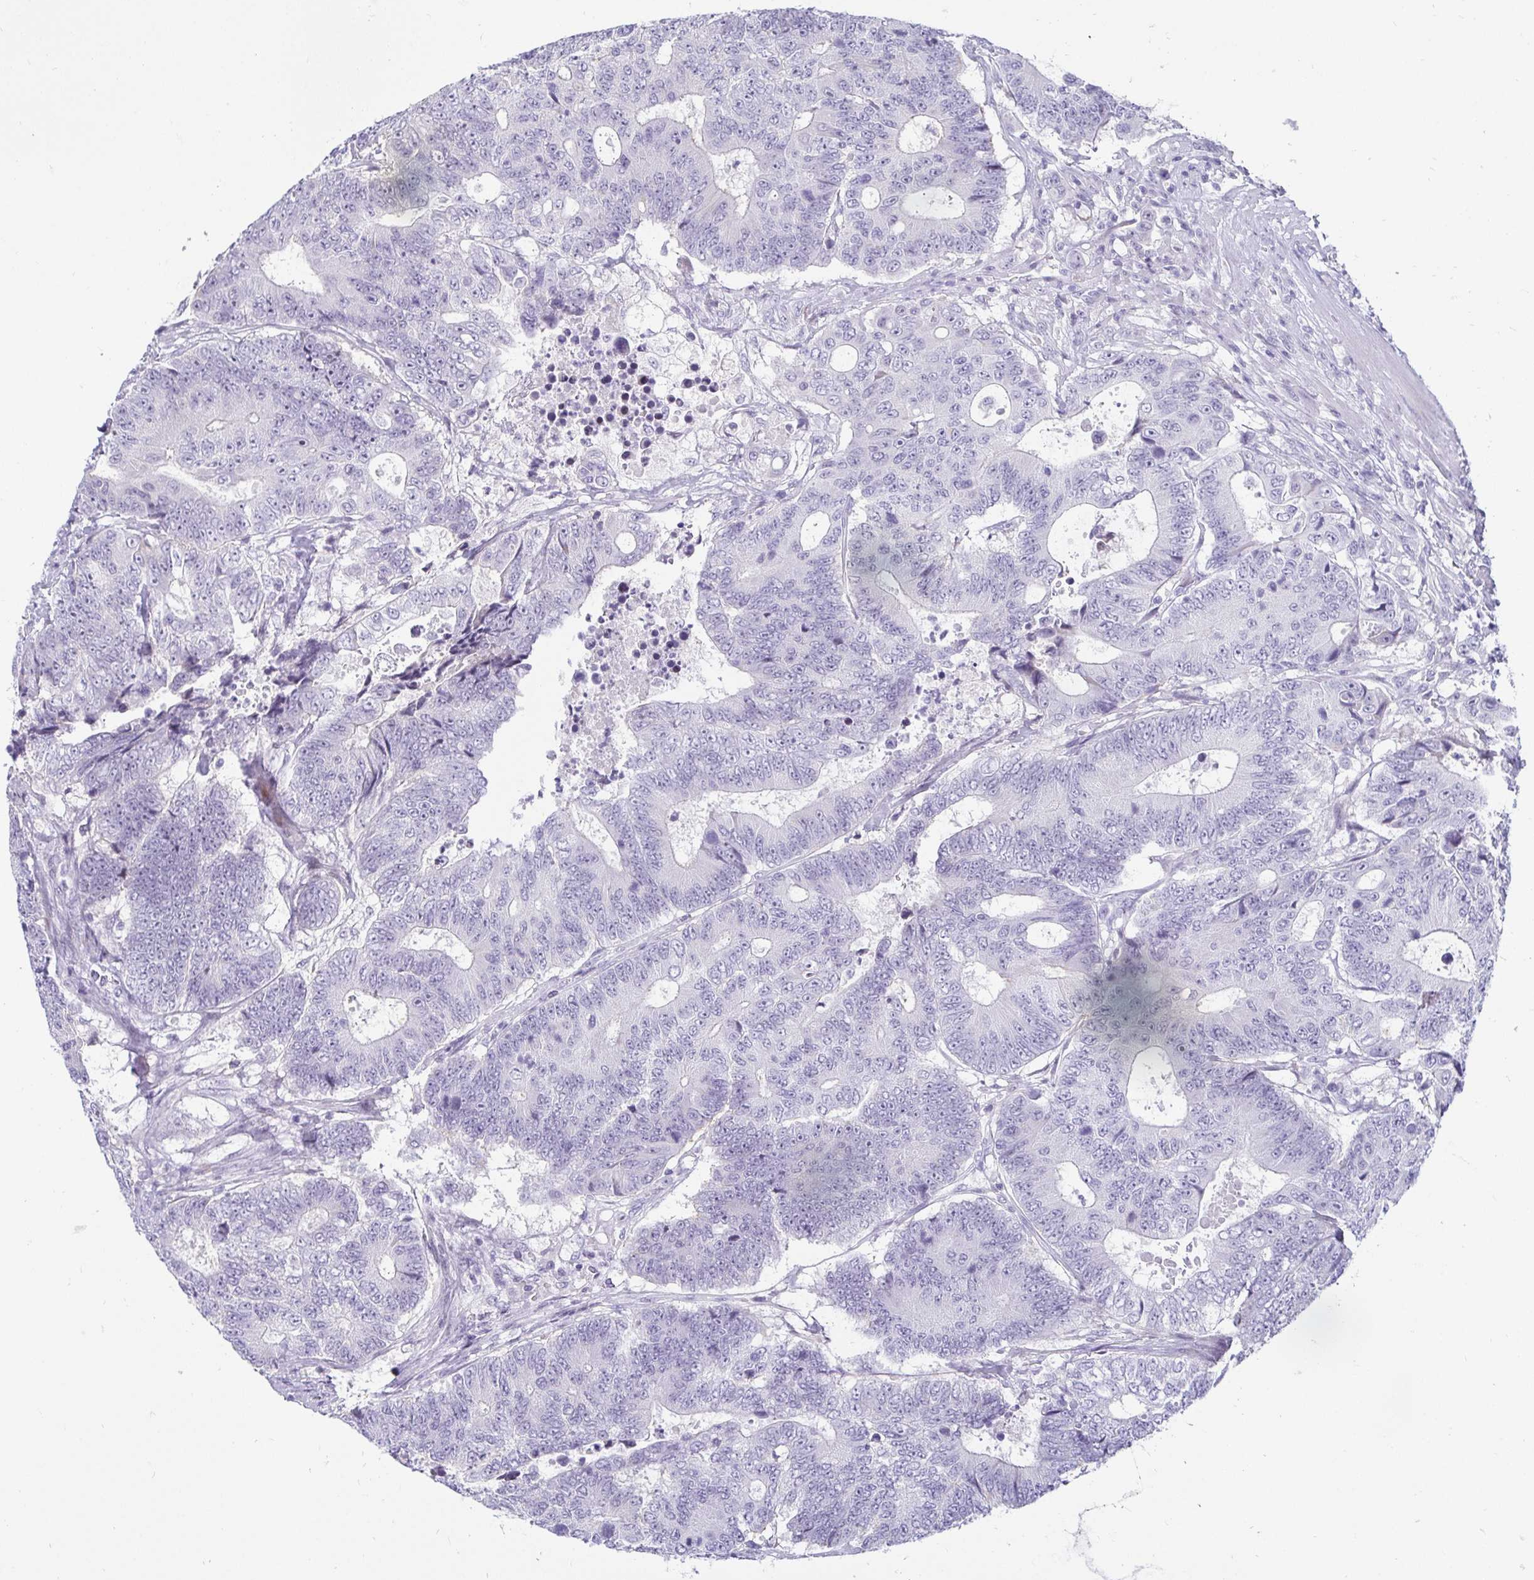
{"staining": {"intensity": "negative", "quantity": "none", "location": "none"}, "tissue": "colorectal cancer", "cell_type": "Tumor cells", "image_type": "cancer", "snomed": [{"axis": "morphology", "description": "Adenocarcinoma, NOS"}, {"axis": "topography", "description": "Colon"}], "caption": "A photomicrograph of human colorectal cancer is negative for staining in tumor cells.", "gene": "CR2", "patient": {"sex": "female", "age": 48}}